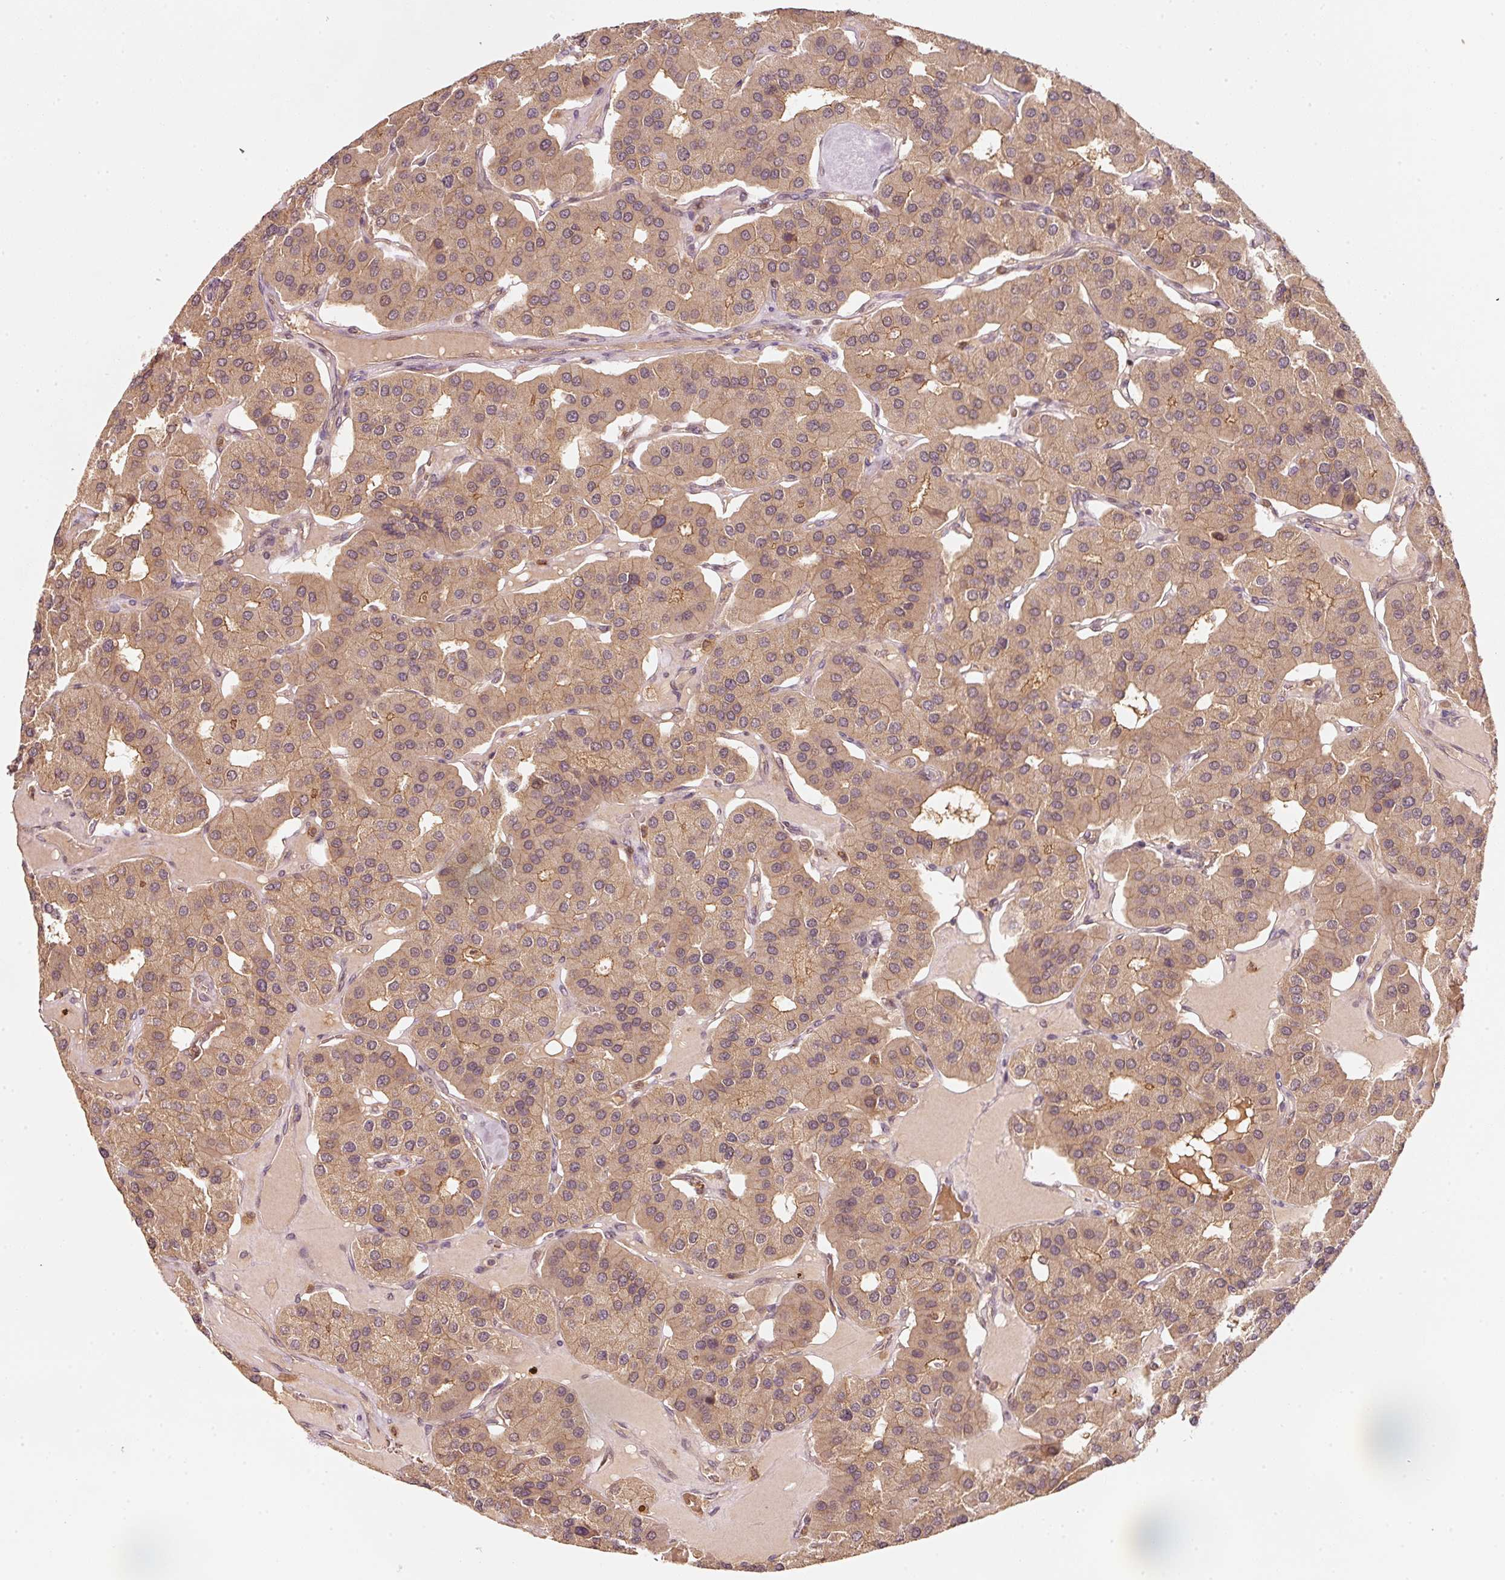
{"staining": {"intensity": "moderate", "quantity": ">75%", "location": "cytoplasmic/membranous"}, "tissue": "parathyroid gland", "cell_type": "Glandular cells", "image_type": "normal", "snomed": [{"axis": "morphology", "description": "Normal tissue, NOS"}, {"axis": "morphology", "description": "Adenoma, NOS"}, {"axis": "topography", "description": "Parathyroid gland"}], "caption": "An immunohistochemistry photomicrograph of unremarkable tissue is shown. Protein staining in brown highlights moderate cytoplasmic/membranous positivity in parathyroid gland within glandular cells. The protein of interest is shown in brown color, while the nuclei are stained blue.", "gene": "RRAS2", "patient": {"sex": "female", "age": 86}}